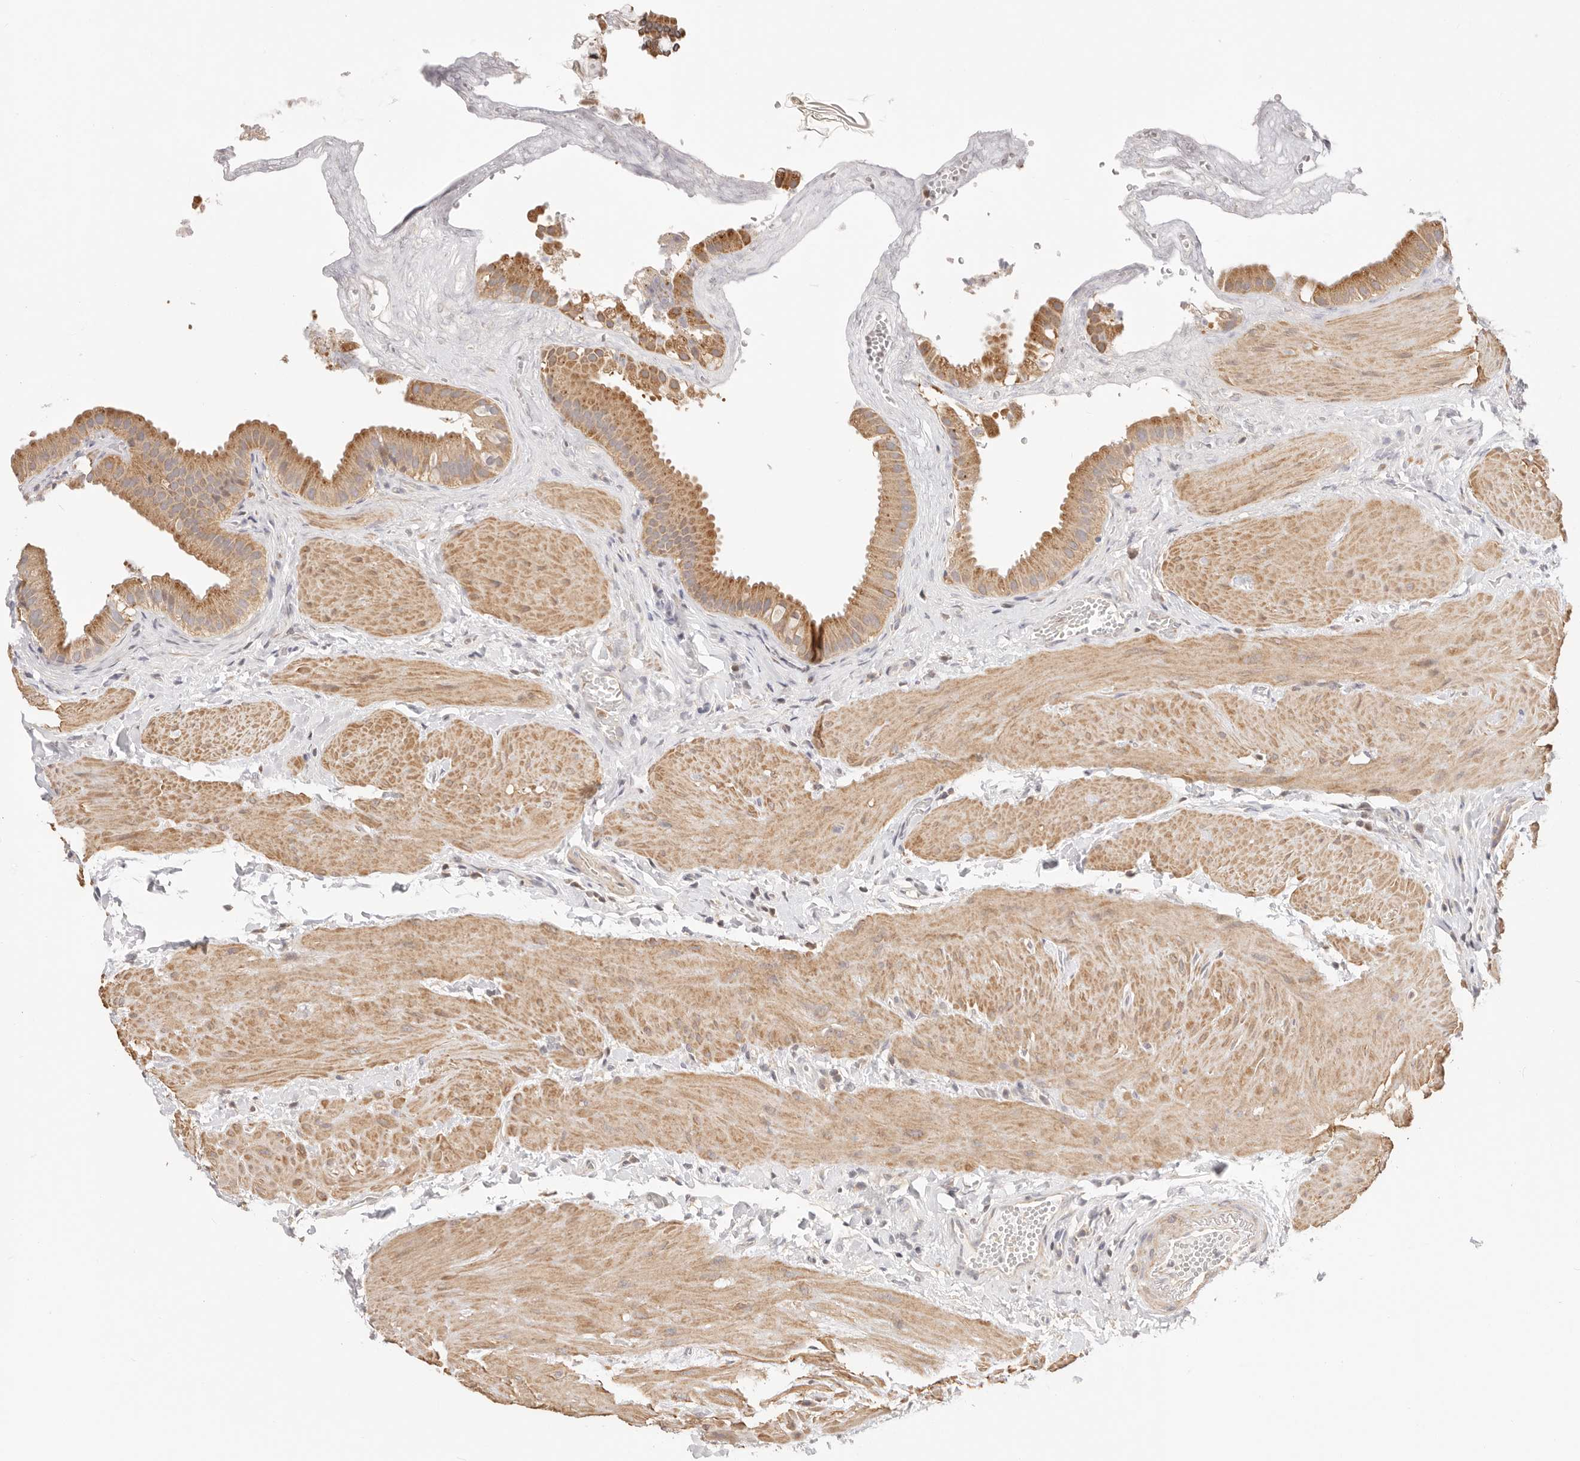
{"staining": {"intensity": "moderate", "quantity": ">75%", "location": "cytoplasmic/membranous"}, "tissue": "gallbladder", "cell_type": "Glandular cells", "image_type": "normal", "snomed": [{"axis": "morphology", "description": "Normal tissue, NOS"}, {"axis": "topography", "description": "Gallbladder"}], "caption": "Immunohistochemical staining of benign human gallbladder exhibits >75% levels of moderate cytoplasmic/membranous protein positivity in about >75% of glandular cells.", "gene": "KCMF1", "patient": {"sex": "male", "age": 55}}